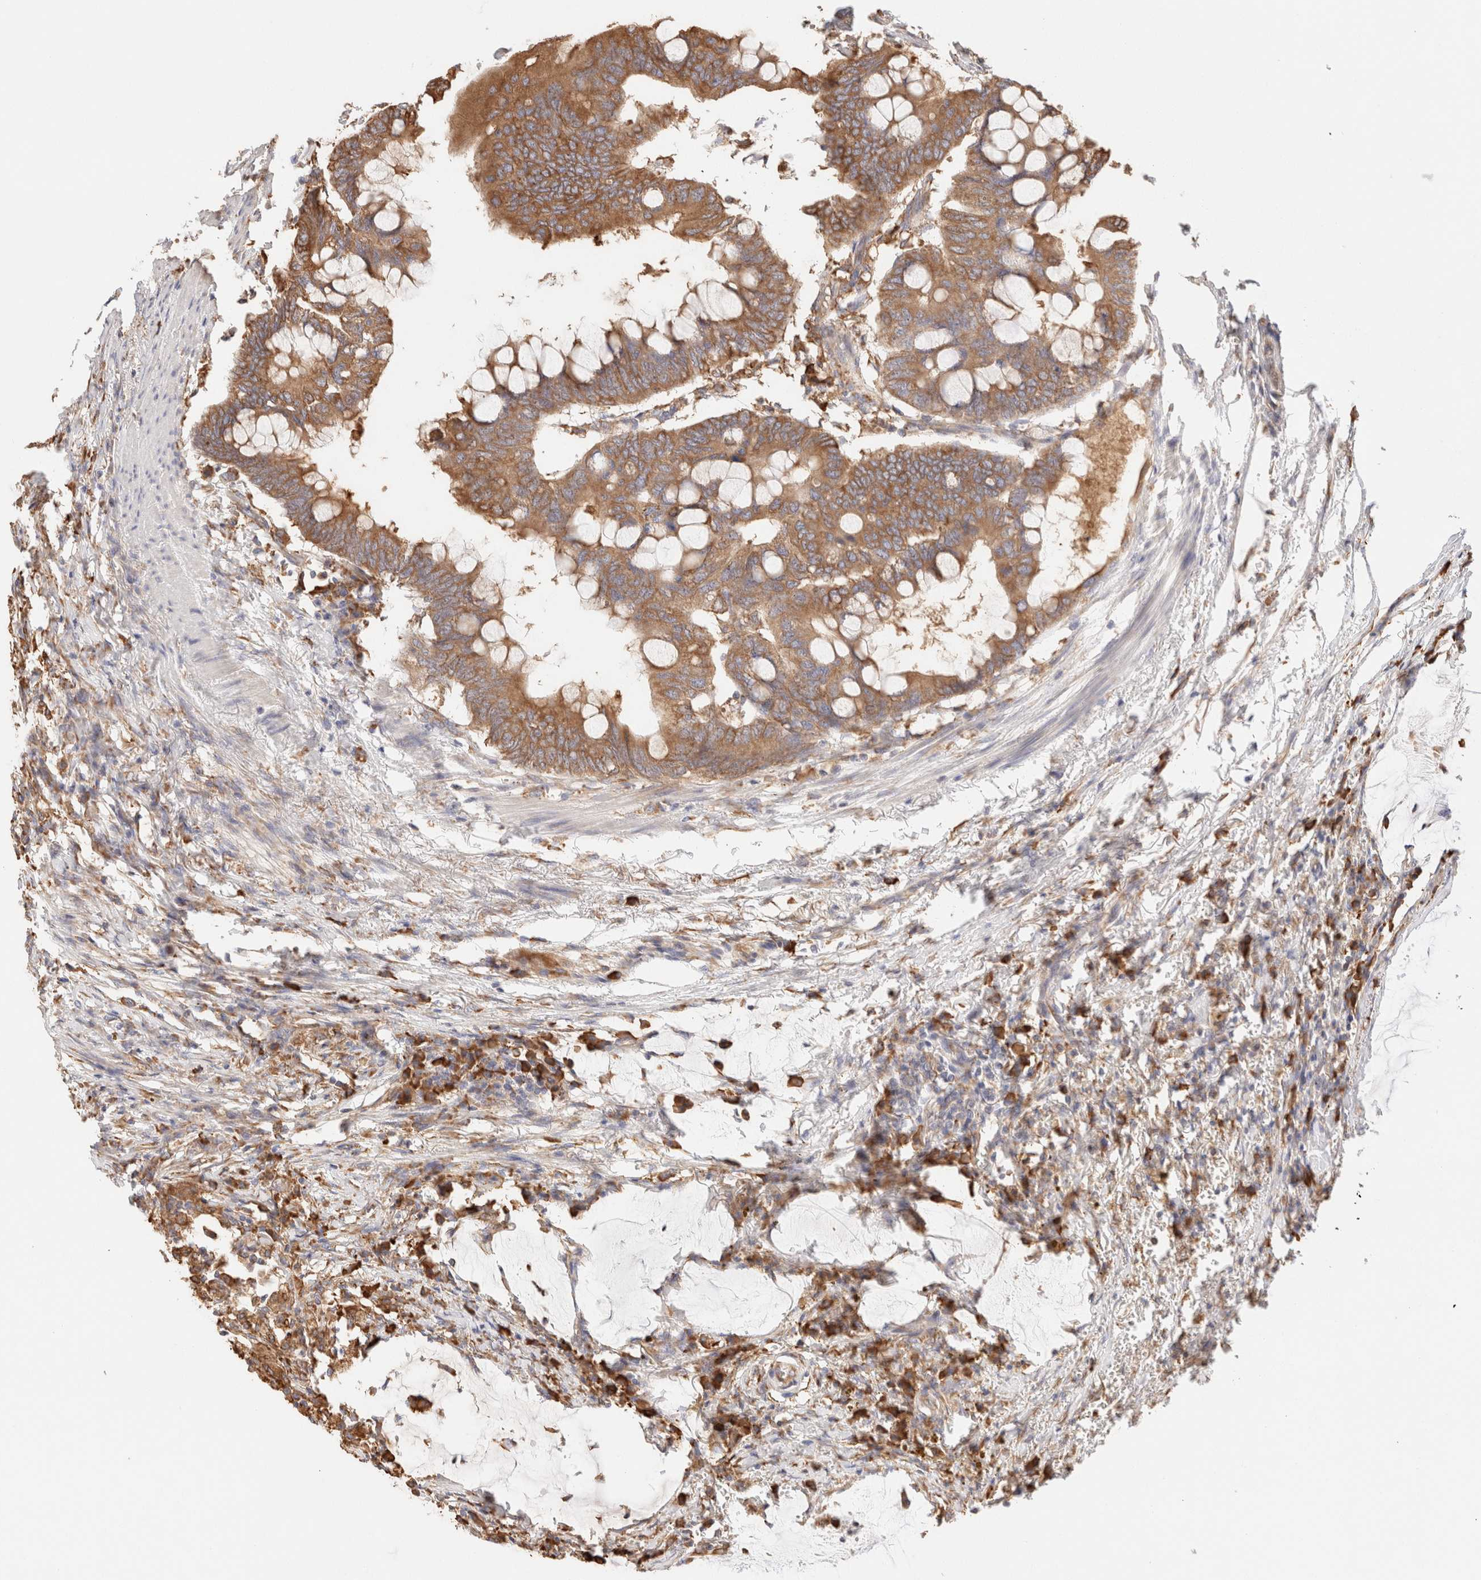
{"staining": {"intensity": "moderate", "quantity": ">75%", "location": "cytoplasmic/membranous"}, "tissue": "colorectal cancer", "cell_type": "Tumor cells", "image_type": "cancer", "snomed": [{"axis": "morphology", "description": "Normal tissue, NOS"}, {"axis": "morphology", "description": "Adenocarcinoma, NOS"}, {"axis": "topography", "description": "Rectum"}, {"axis": "topography", "description": "Peripheral nerve tissue"}], "caption": "An immunohistochemistry (IHC) histopathology image of tumor tissue is shown. Protein staining in brown shows moderate cytoplasmic/membranous positivity in colorectal cancer (adenocarcinoma) within tumor cells.", "gene": "FER", "patient": {"sex": "male", "age": 92}}